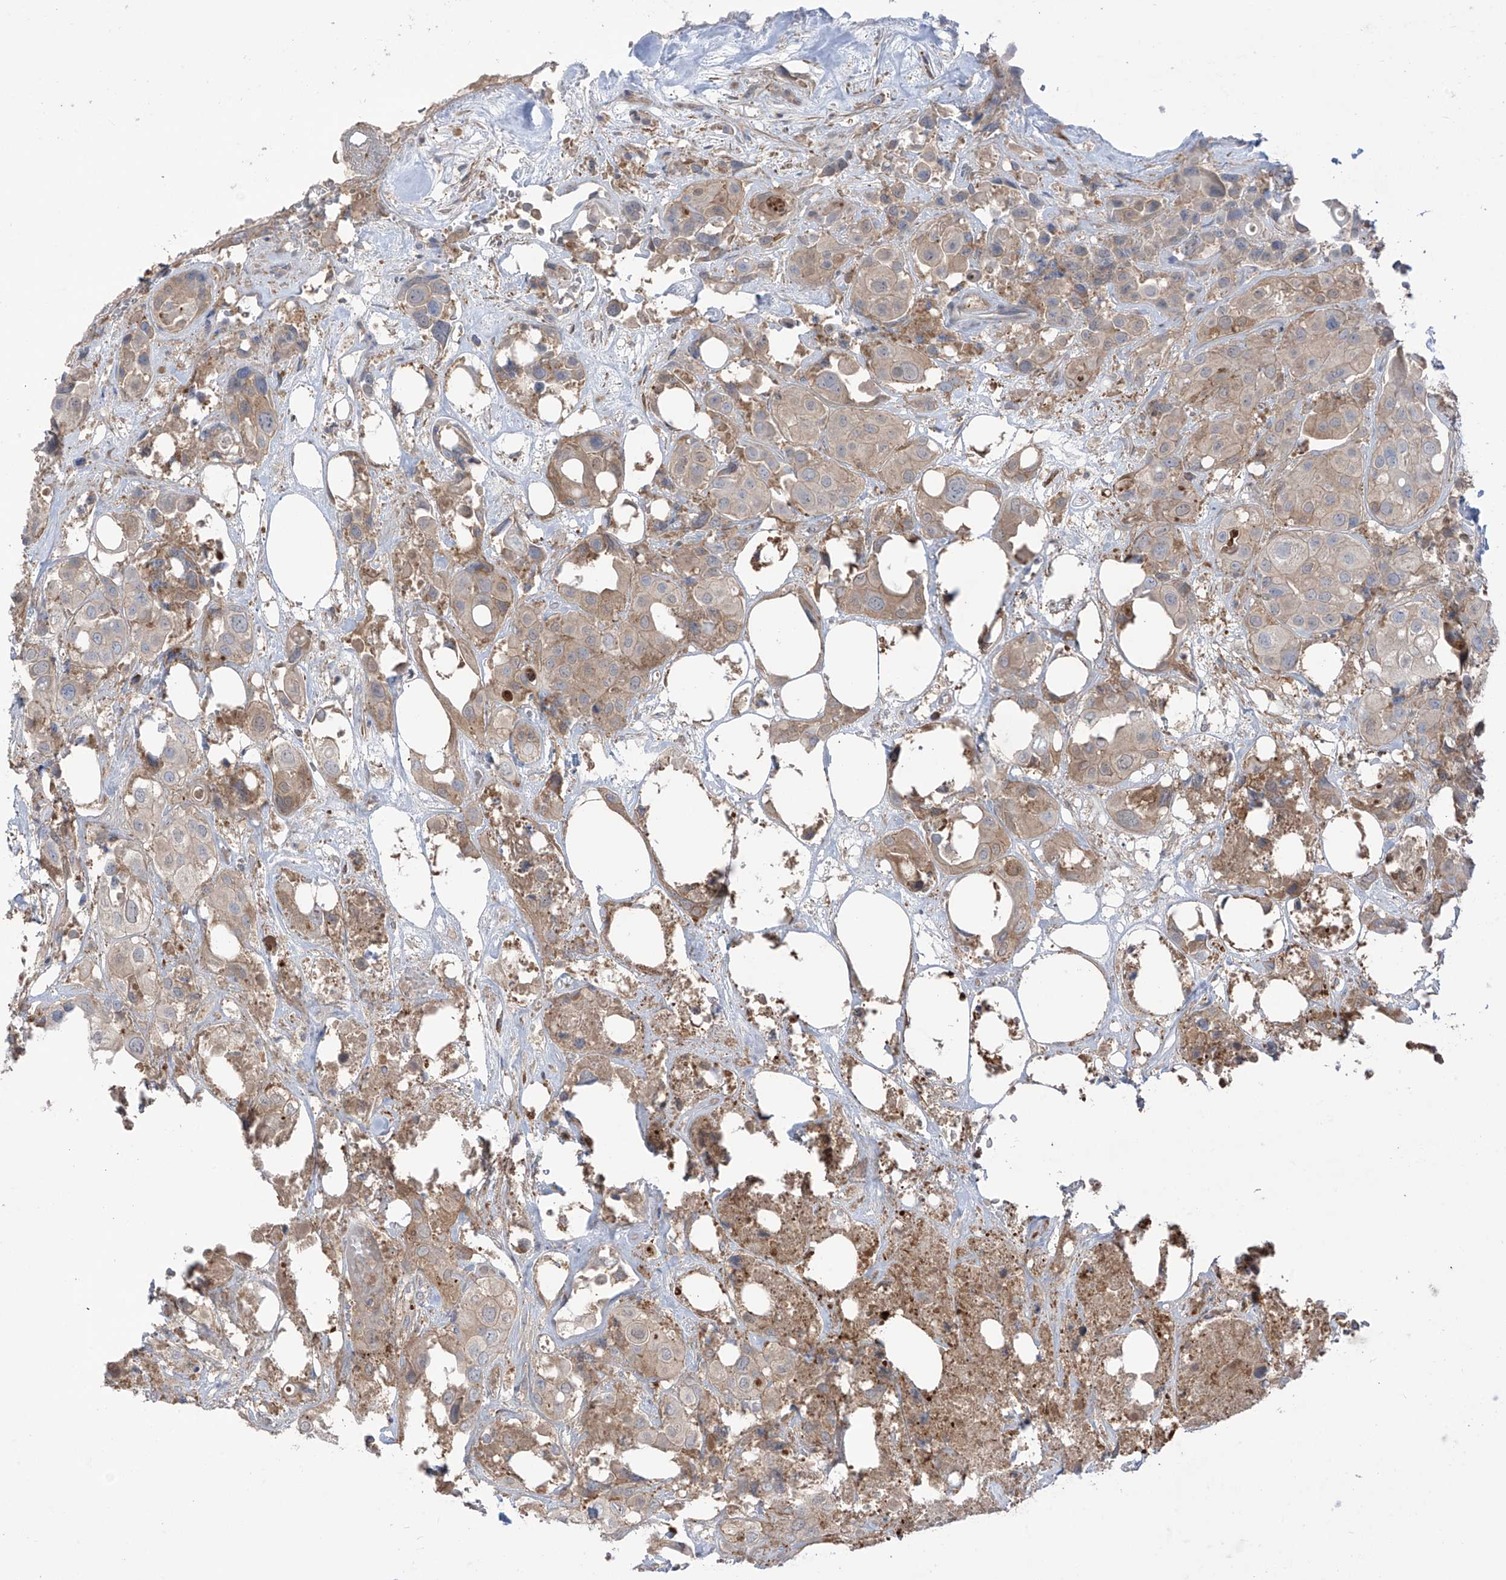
{"staining": {"intensity": "weak", "quantity": "25%-75%", "location": "cytoplasmic/membranous"}, "tissue": "urothelial cancer", "cell_type": "Tumor cells", "image_type": "cancer", "snomed": [{"axis": "morphology", "description": "Urothelial carcinoma, High grade"}, {"axis": "topography", "description": "Urinary bladder"}], "caption": "This image displays high-grade urothelial carcinoma stained with immunohistochemistry to label a protein in brown. The cytoplasmic/membranous of tumor cells show weak positivity for the protein. Nuclei are counter-stained blue.", "gene": "TRMU", "patient": {"sex": "male", "age": 64}}